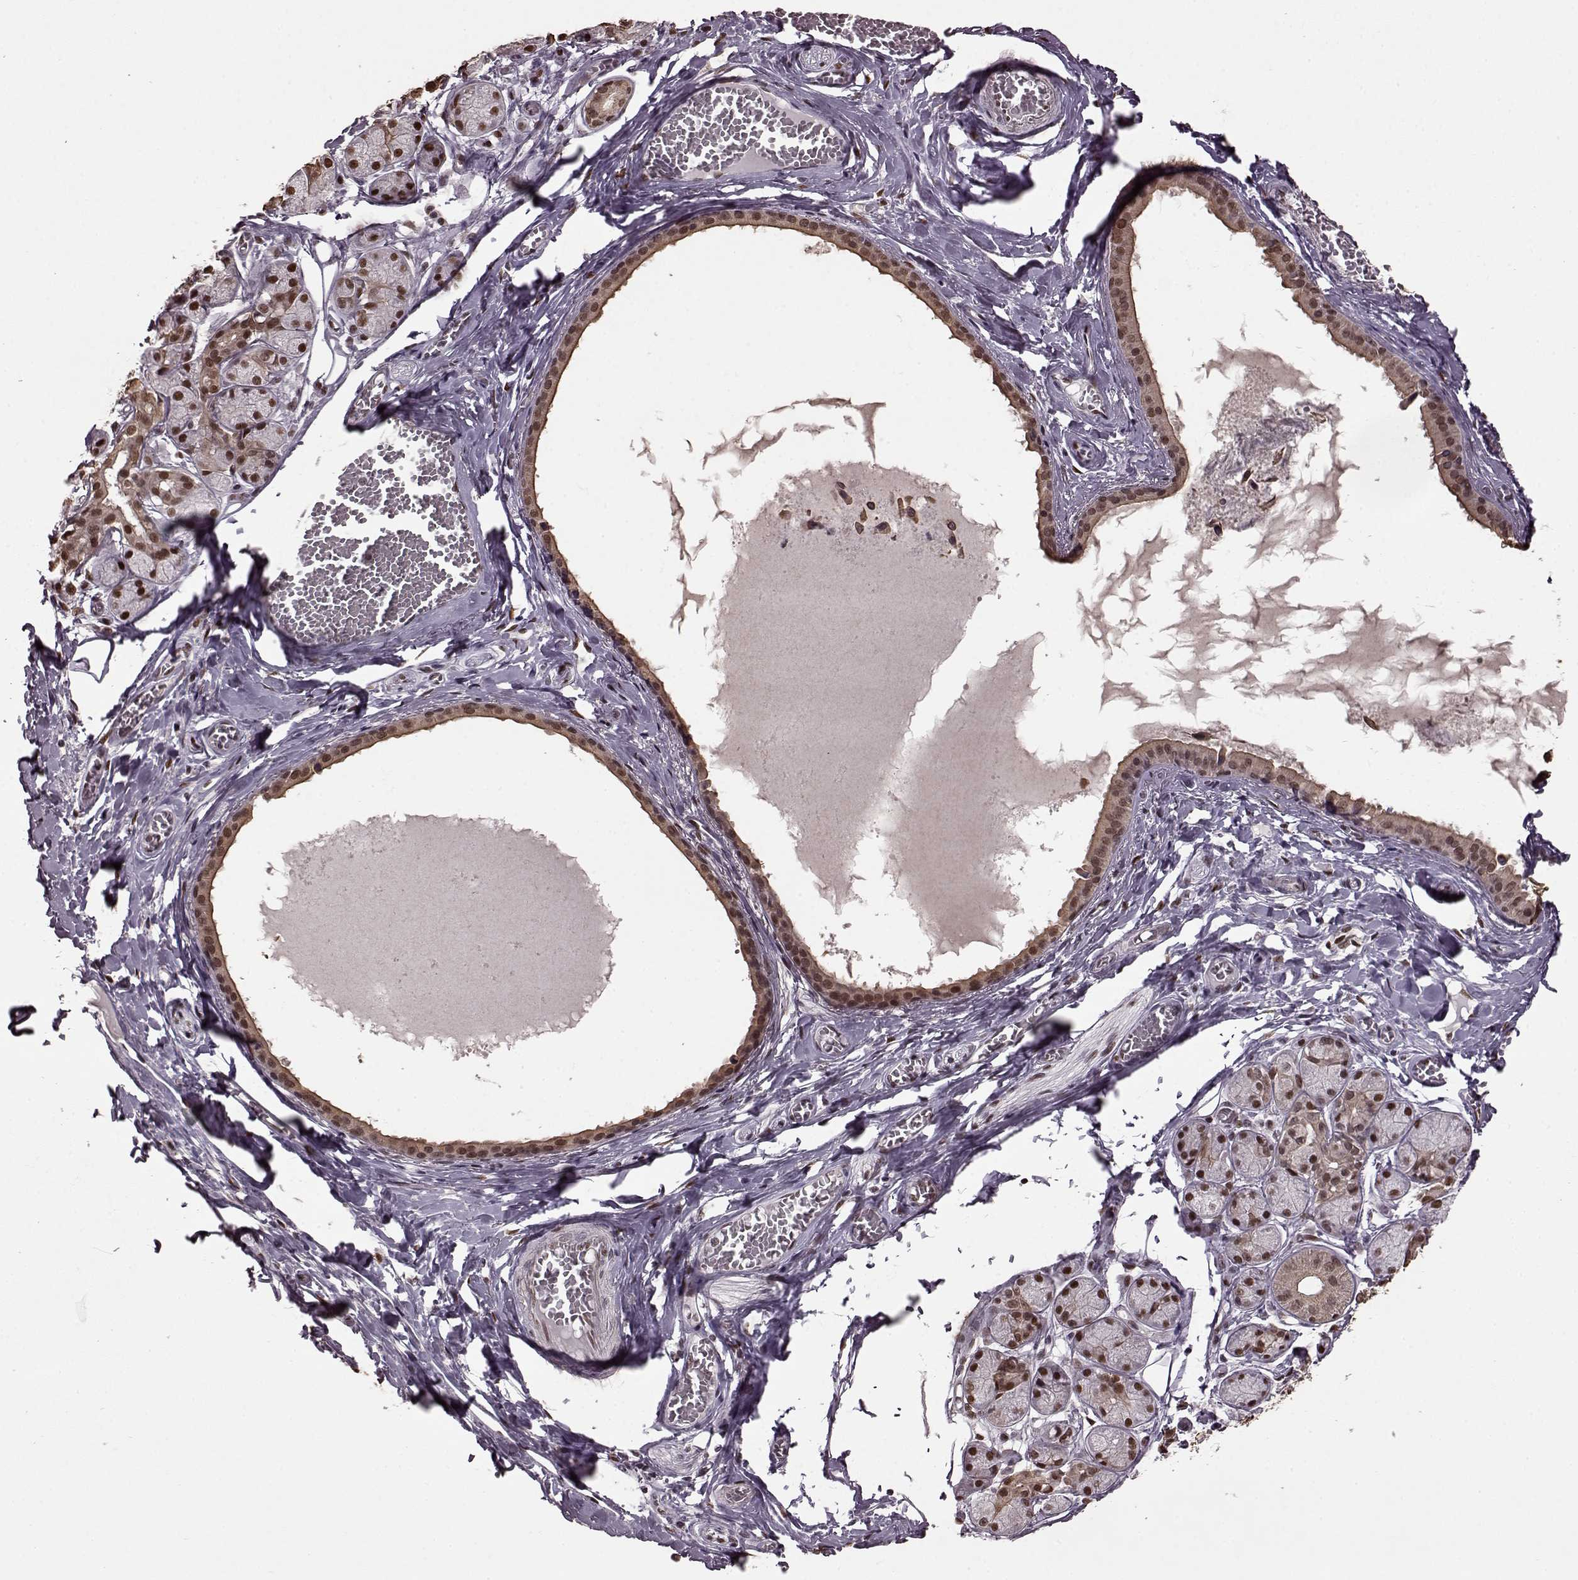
{"staining": {"intensity": "moderate", "quantity": ">75%", "location": "nuclear"}, "tissue": "salivary gland", "cell_type": "Glandular cells", "image_type": "normal", "snomed": [{"axis": "morphology", "description": "Normal tissue, NOS"}, {"axis": "topography", "description": "Salivary gland"}, {"axis": "topography", "description": "Peripheral nerve tissue"}], "caption": "Immunohistochemistry histopathology image of benign salivary gland stained for a protein (brown), which reveals medium levels of moderate nuclear positivity in approximately >75% of glandular cells.", "gene": "FTO", "patient": {"sex": "male", "age": 71}}